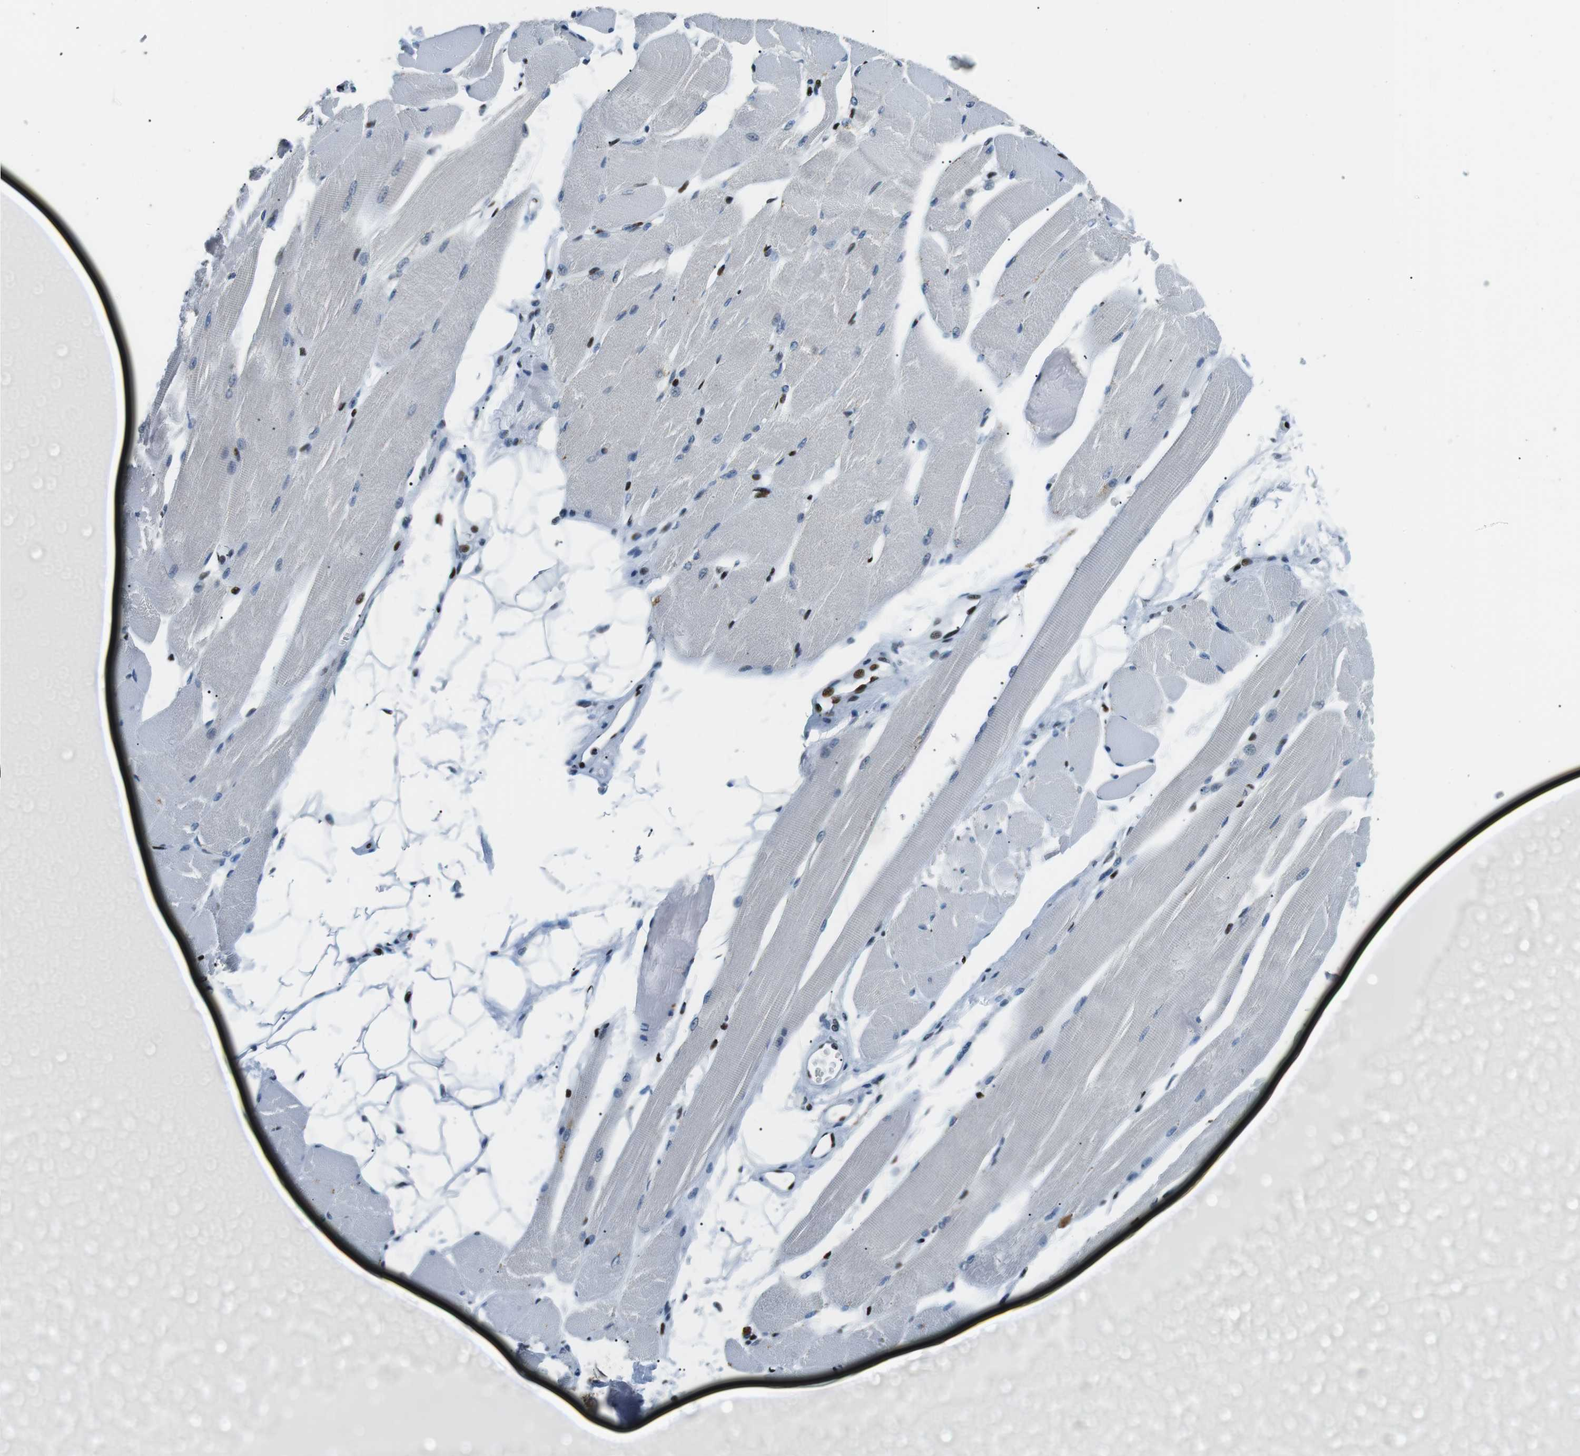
{"staining": {"intensity": "weak", "quantity": "<25%", "location": "nuclear"}, "tissue": "skeletal muscle", "cell_type": "Myocytes", "image_type": "normal", "snomed": [{"axis": "morphology", "description": "Normal tissue, NOS"}, {"axis": "topography", "description": "Skeletal muscle"}, {"axis": "topography", "description": "Peripheral nerve tissue"}], "caption": "Benign skeletal muscle was stained to show a protein in brown. There is no significant staining in myocytes. The staining was performed using DAB to visualize the protein expression in brown, while the nuclei were stained in blue with hematoxylin (Magnification: 20x).", "gene": "PML", "patient": {"sex": "female", "age": 84}}